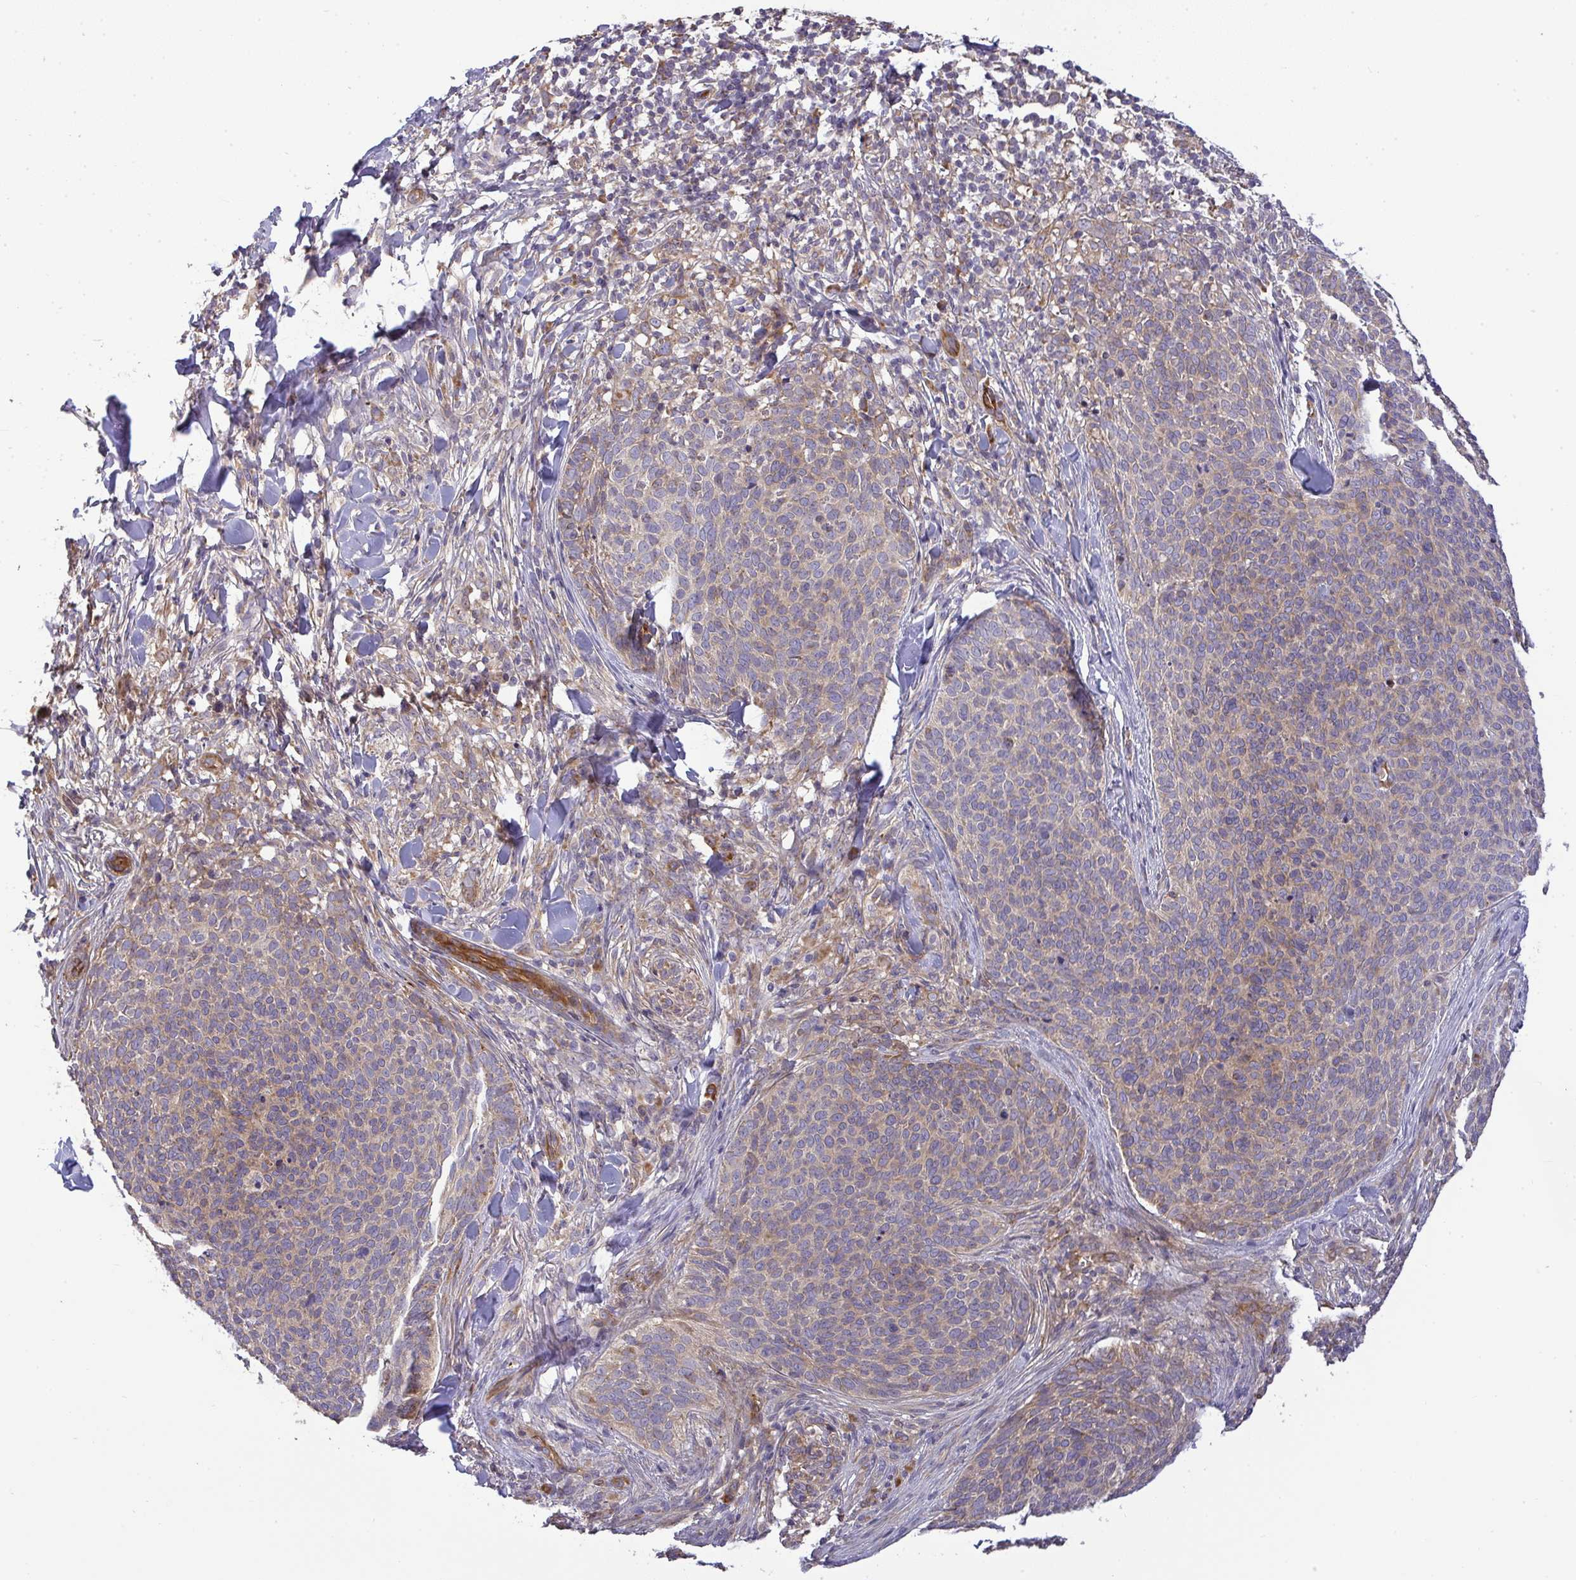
{"staining": {"intensity": "weak", "quantity": "<25%", "location": "cytoplasmic/membranous"}, "tissue": "skin cancer", "cell_type": "Tumor cells", "image_type": "cancer", "snomed": [{"axis": "morphology", "description": "Basal cell carcinoma"}, {"axis": "topography", "description": "Skin"}, {"axis": "topography", "description": "Skin of face"}], "caption": "The histopathology image reveals no staining of tumor cells in basal cell carcinoma (skin).", "gene": "B4GALT6", "patient": {"sex": "male", "age": 56}}